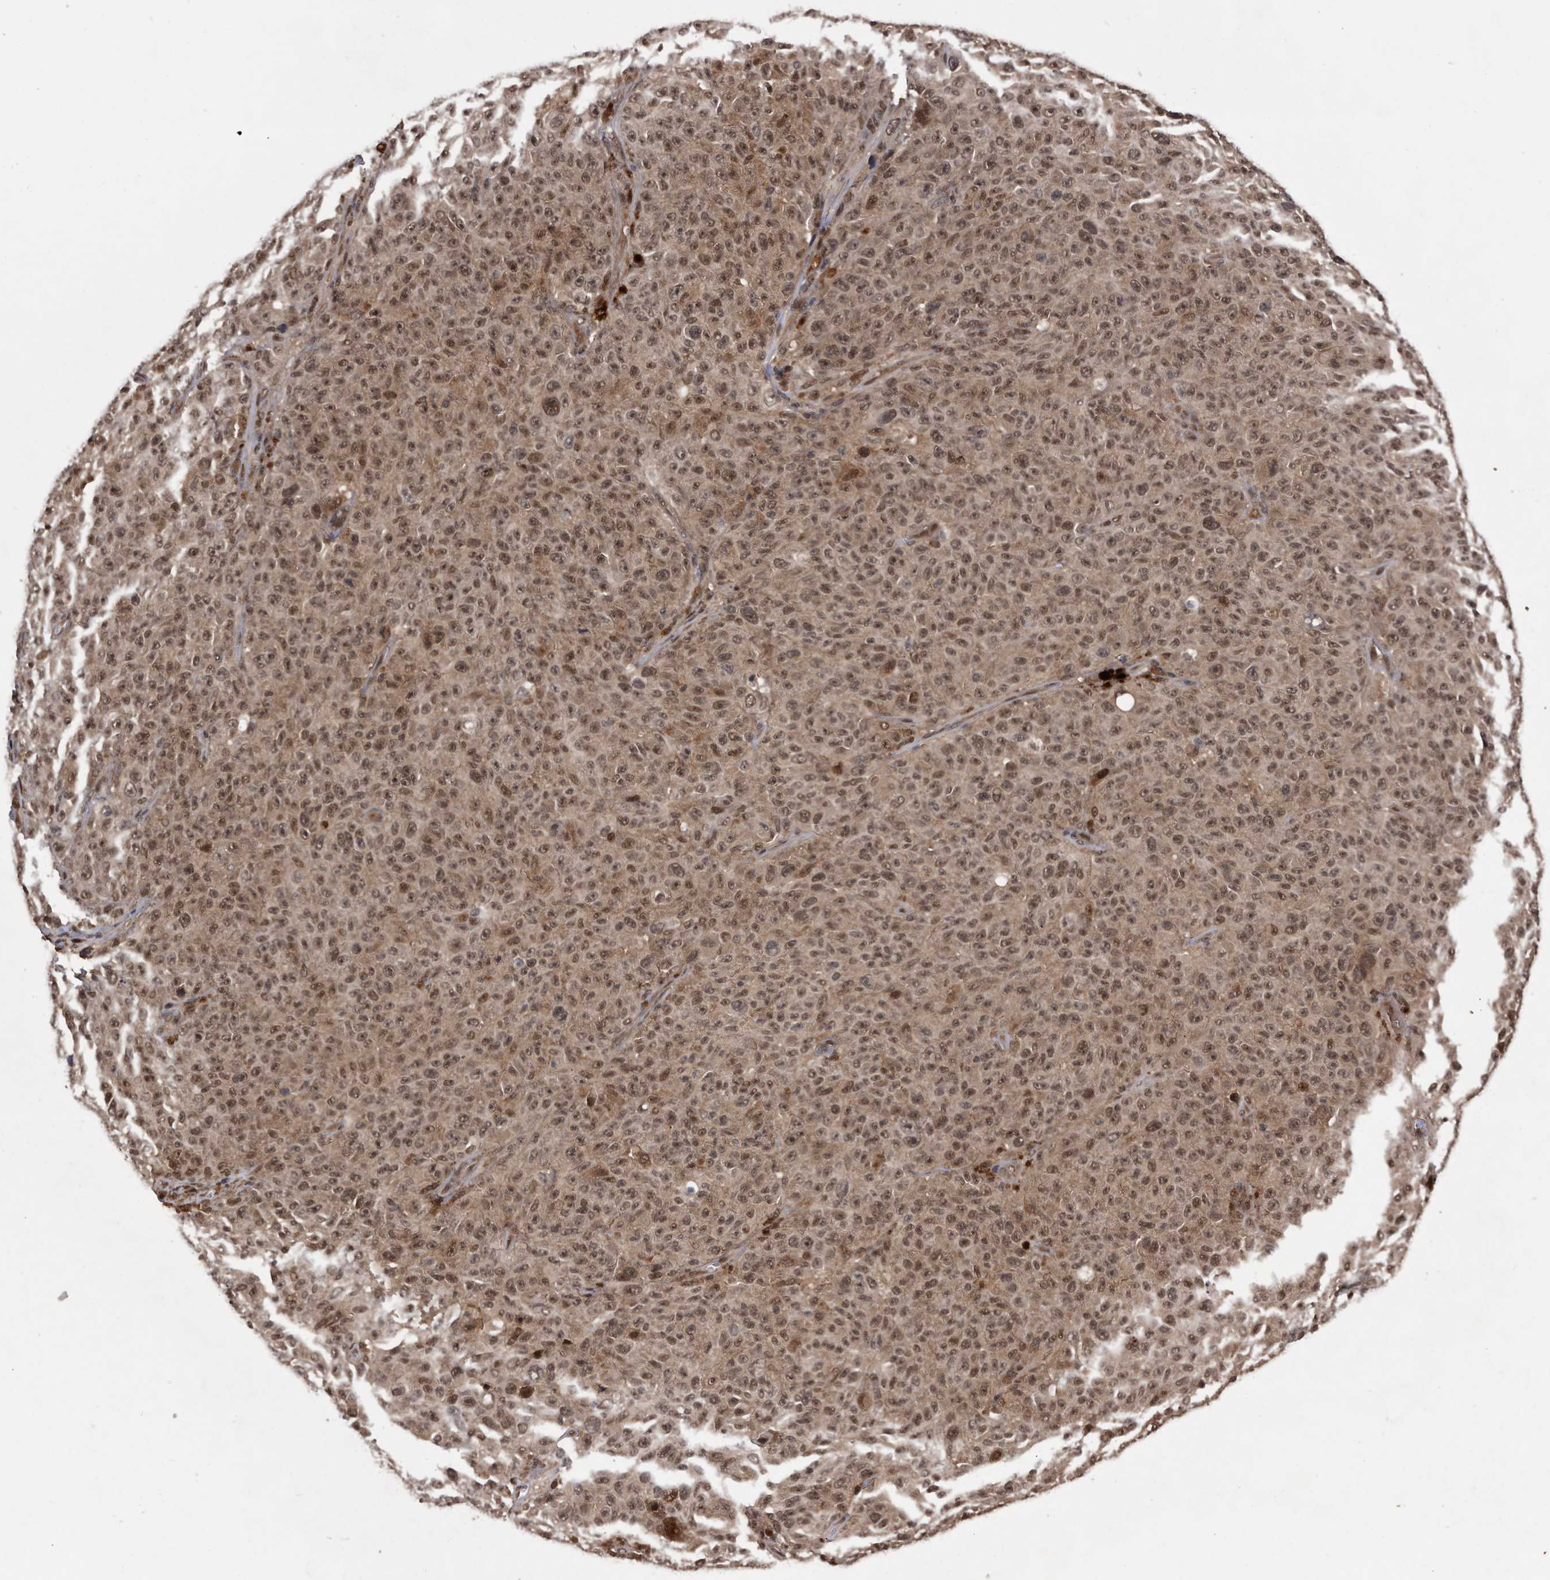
{"staining": {"intensity": "moderate", "quantity": ">75%", "location": "nuclear"}, "tissue": "melanoma", "cell_type": "Tumor cells", "image_type": "cancer", "snomed": [{"axis": "morphology", "description": "Malignant melanoma, NOS"}, {"axis": "topography", "description": "Skin"}], "caption": "Melanoma was stained to show a protein in brown. There is medium levels of moderate nuclear staining in approximately >75% of tumor cells.", "gene": "RAD23B", "patient": {"sex": "female", "age": 82}}